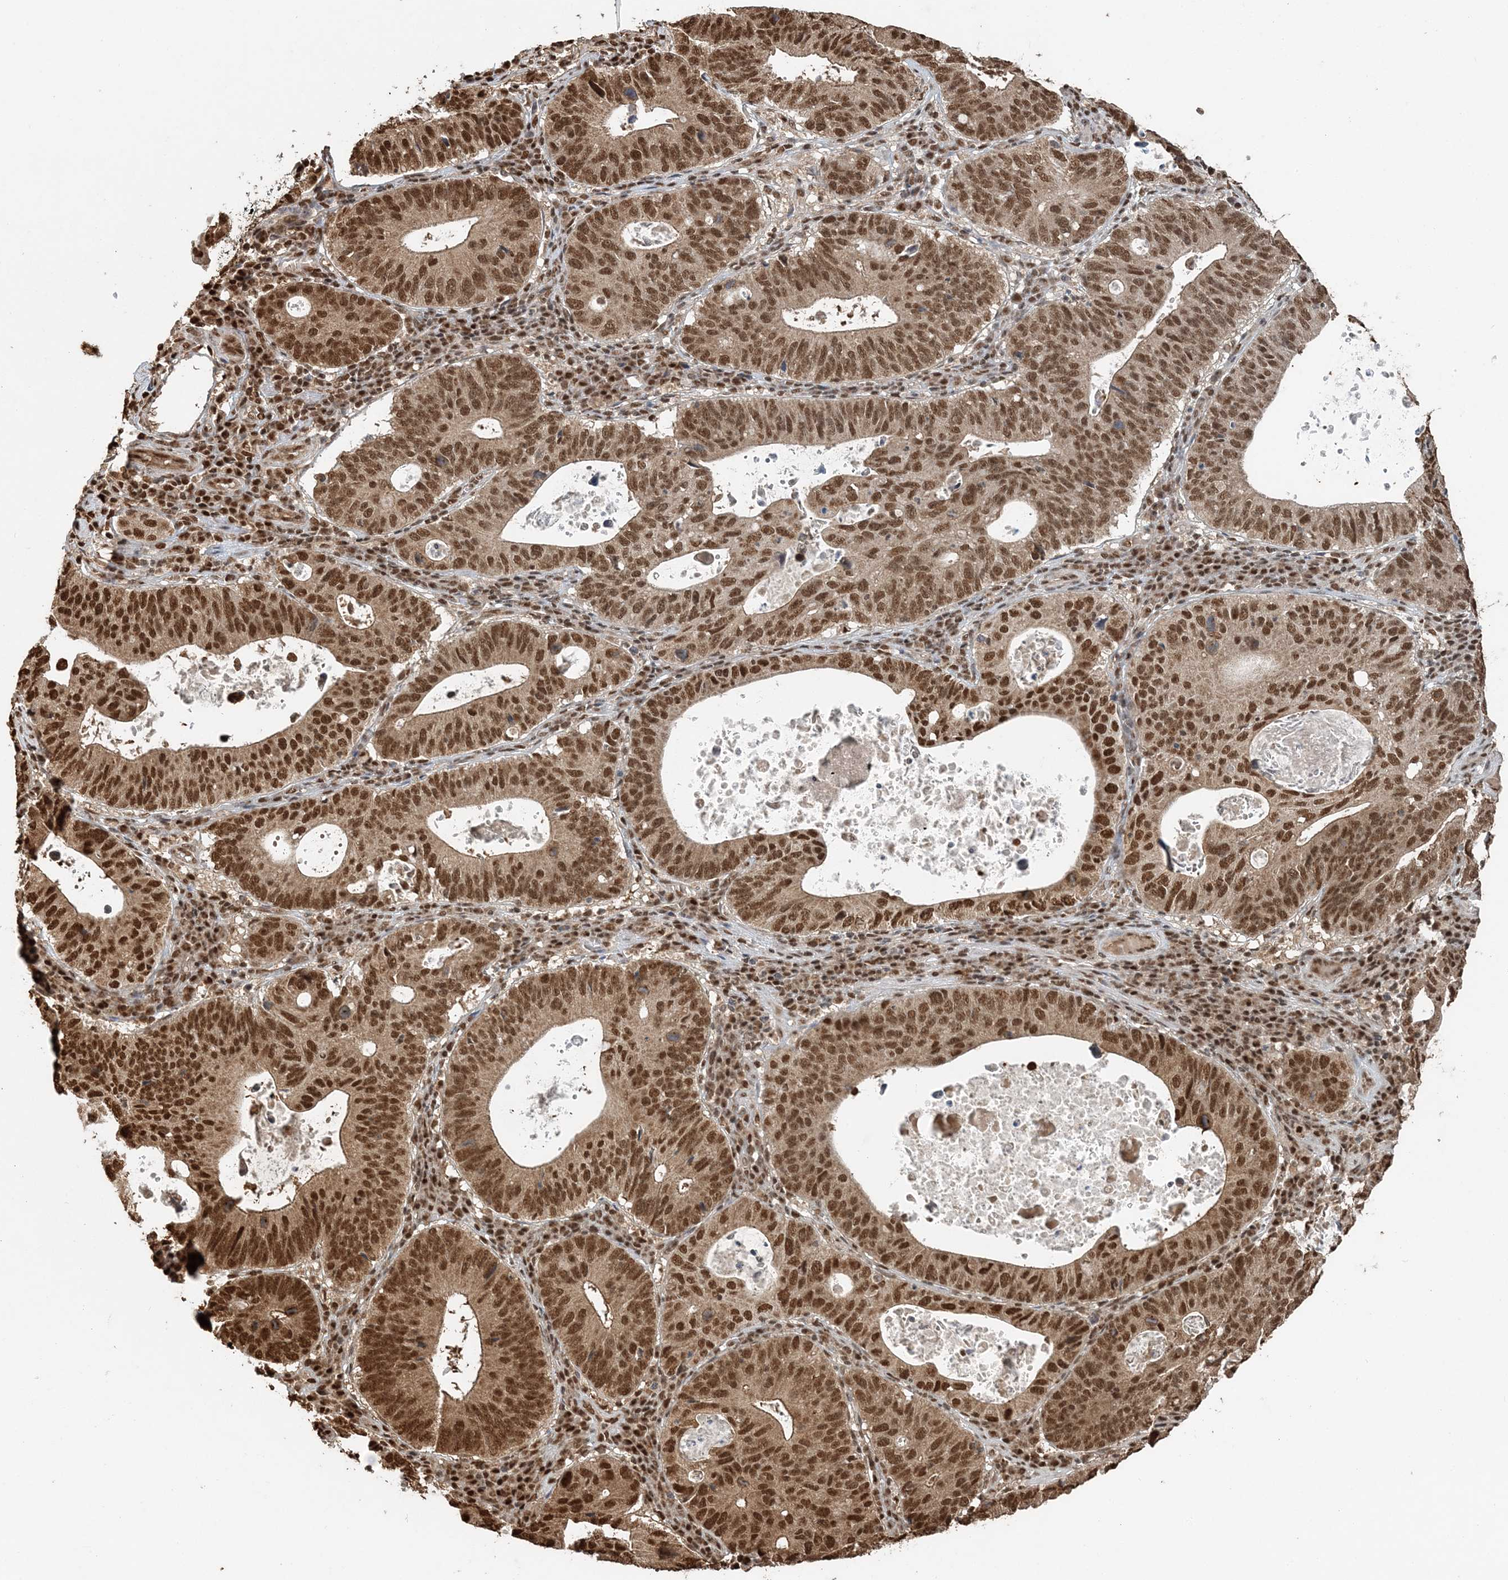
{"staining": {"intensity": "strong", "quantity": ">75%", "location": "nuclear"}, "tissue": "stomach cancer", "cell_type": "Tumor cells", "image_type": "cancer", "snomed": [{"axis": "morphology", "description": "Adenocarcinoma, NOS"}, {"axis": "topography", "description": "Stomach"}], "caption": "Immunohistochemistry (IHC) staining of stomach adenocarcinoma, which shows high levels of strong nuclear positivity in about >75% of tumor cells indicating strong nuclear protein expression. The staining was performed using DAB (3,3'-diaminobenzidine) (brown) for protein detection and nuclei were counterstained in hematoxylin (blue).", "gene": "ARHGAP35", "patient": {"sex": "male", "age": 59}}